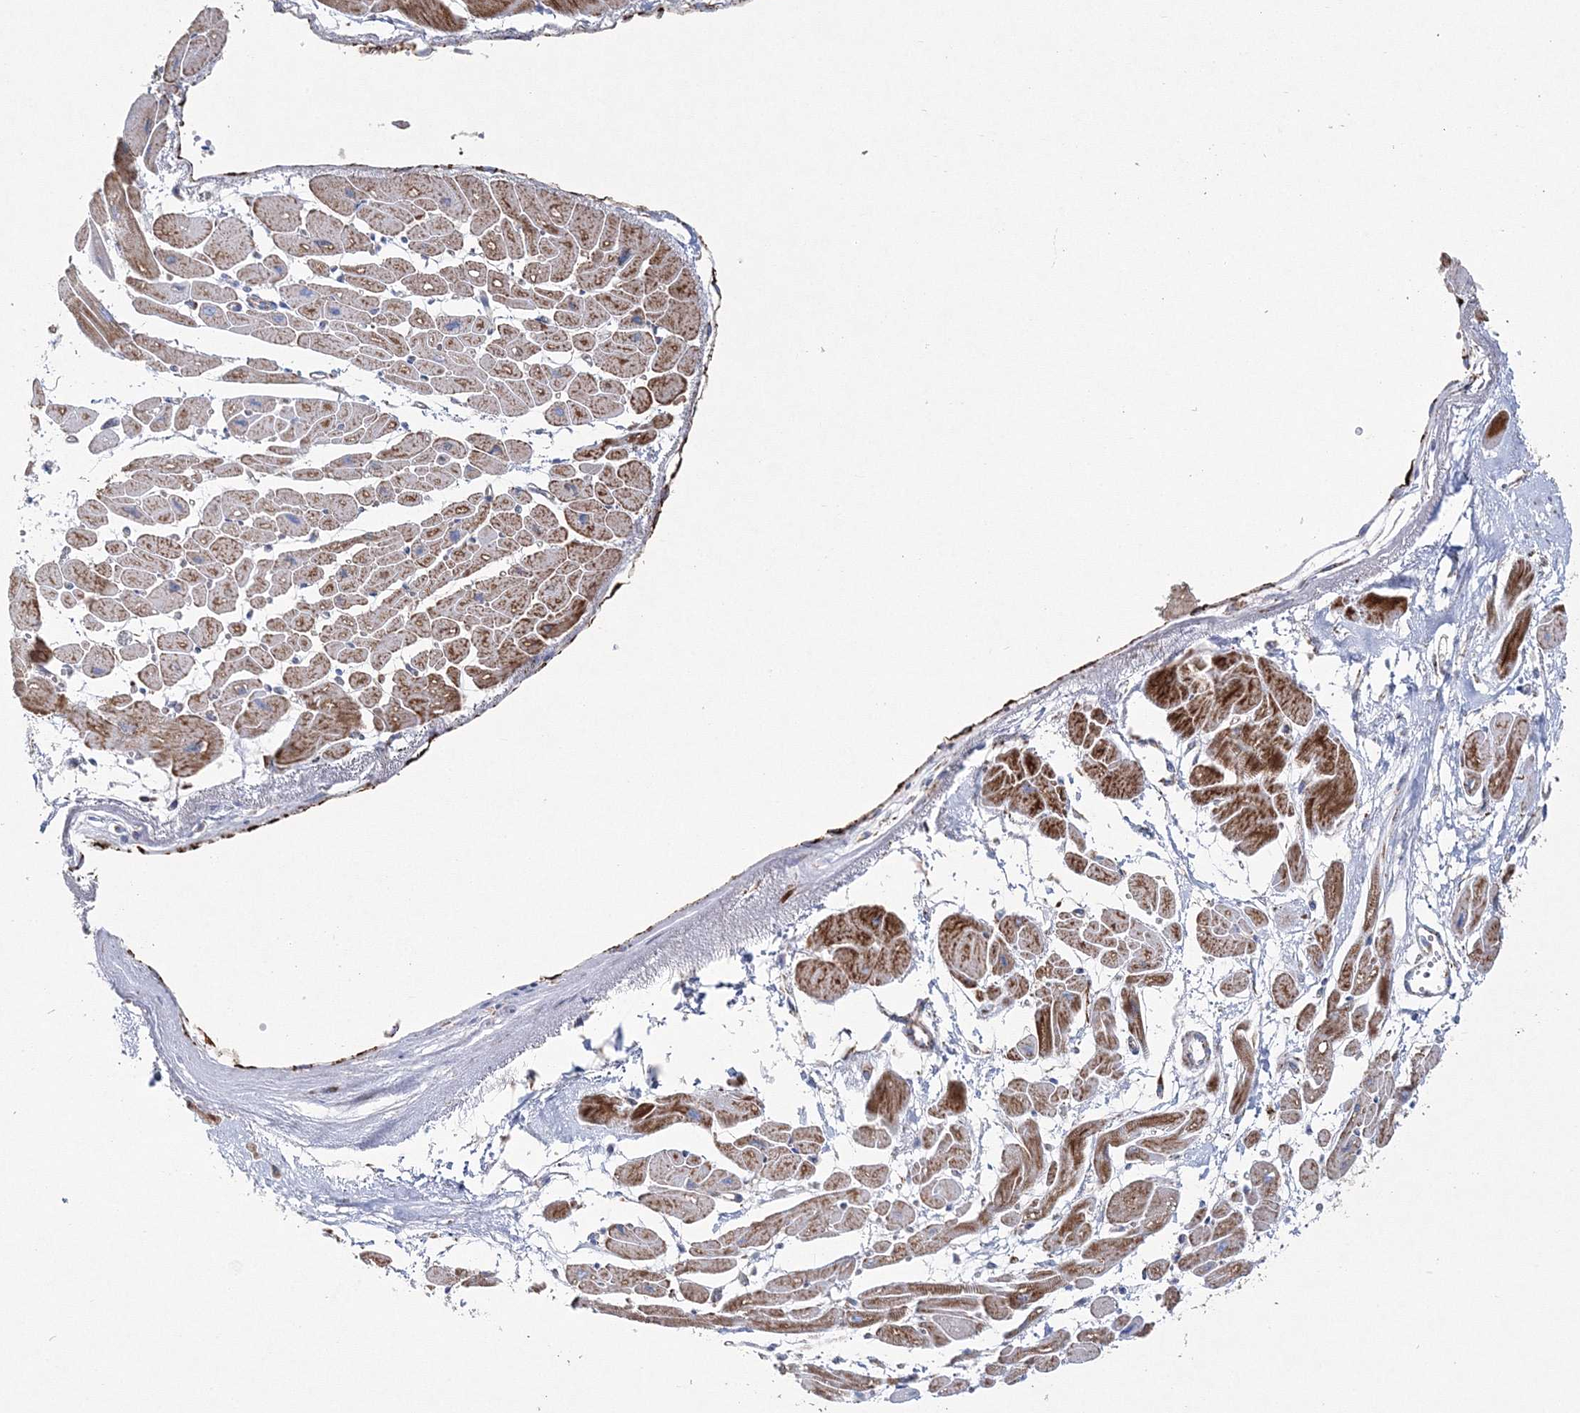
{"staining": {"intensity": "strong", "quantity": "25%-75%", "location": "cytoplasmic/membranous"}, "tissue": "heart muscle", "cell_type": "Cardiomyocytes", "image_type": "normal", "snomed": [{"axis": "morphology", "description": "Normal tissue, NOS"}, {"axis": "topography", "description": "Heart"}], "caption": "Brown immunohistochemical staining in normal heart muscle exhibits strong cytoplasmic/membranous staining in about 25%-75% of cardiomyocytes.", "gene": "HIBCH", "patient": {"sex": "female", "age": 54}}